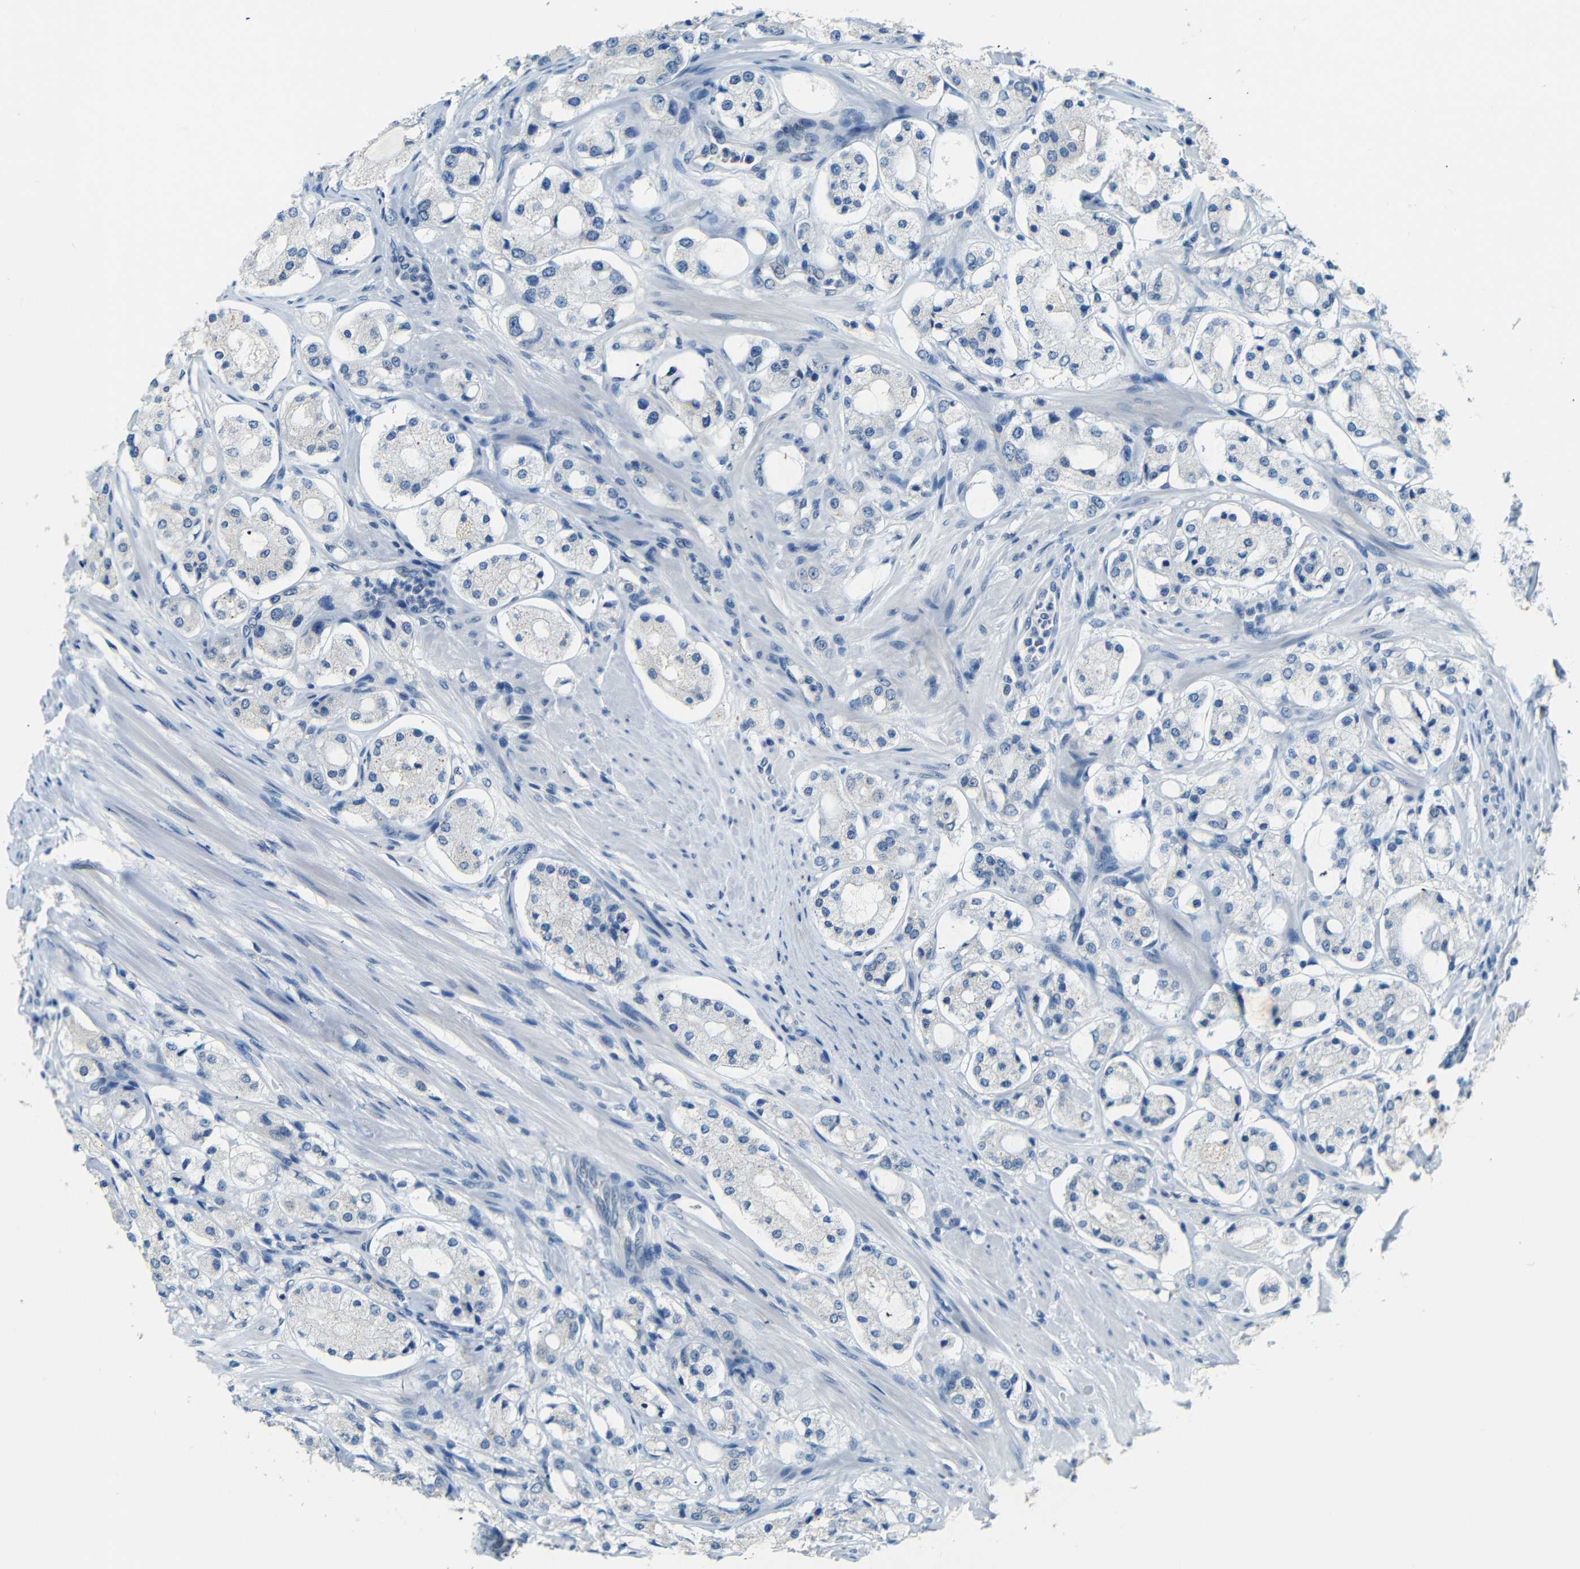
{"staining": {"intensity": "negative", "quantity": "none", "location": "none"}, "tissue": "prostate cancer", "cell_type": "Tumor cells", "image_type": "cancer", "snomed": [{"axis": "morphology", "description": "Adenocarcinoma, High grade"}, {"axis": "topography", "description": "Prostate"}], "caption": "DAB (3,3'-diaminobenzidine) immunohistochemical staining of adenocarcinoma (high-grade) (prostate) demonstrates no significant expression in tumor cells. Brightfield microscopy of immunohistochemistry (IHC) stained with DAB (3,3'-diaminobenzidine) (brown) and hematoxylin (blue), captured at high magnification.", "gene": "ZMAT1", "patient": {"sex": "male", "age": 65}}